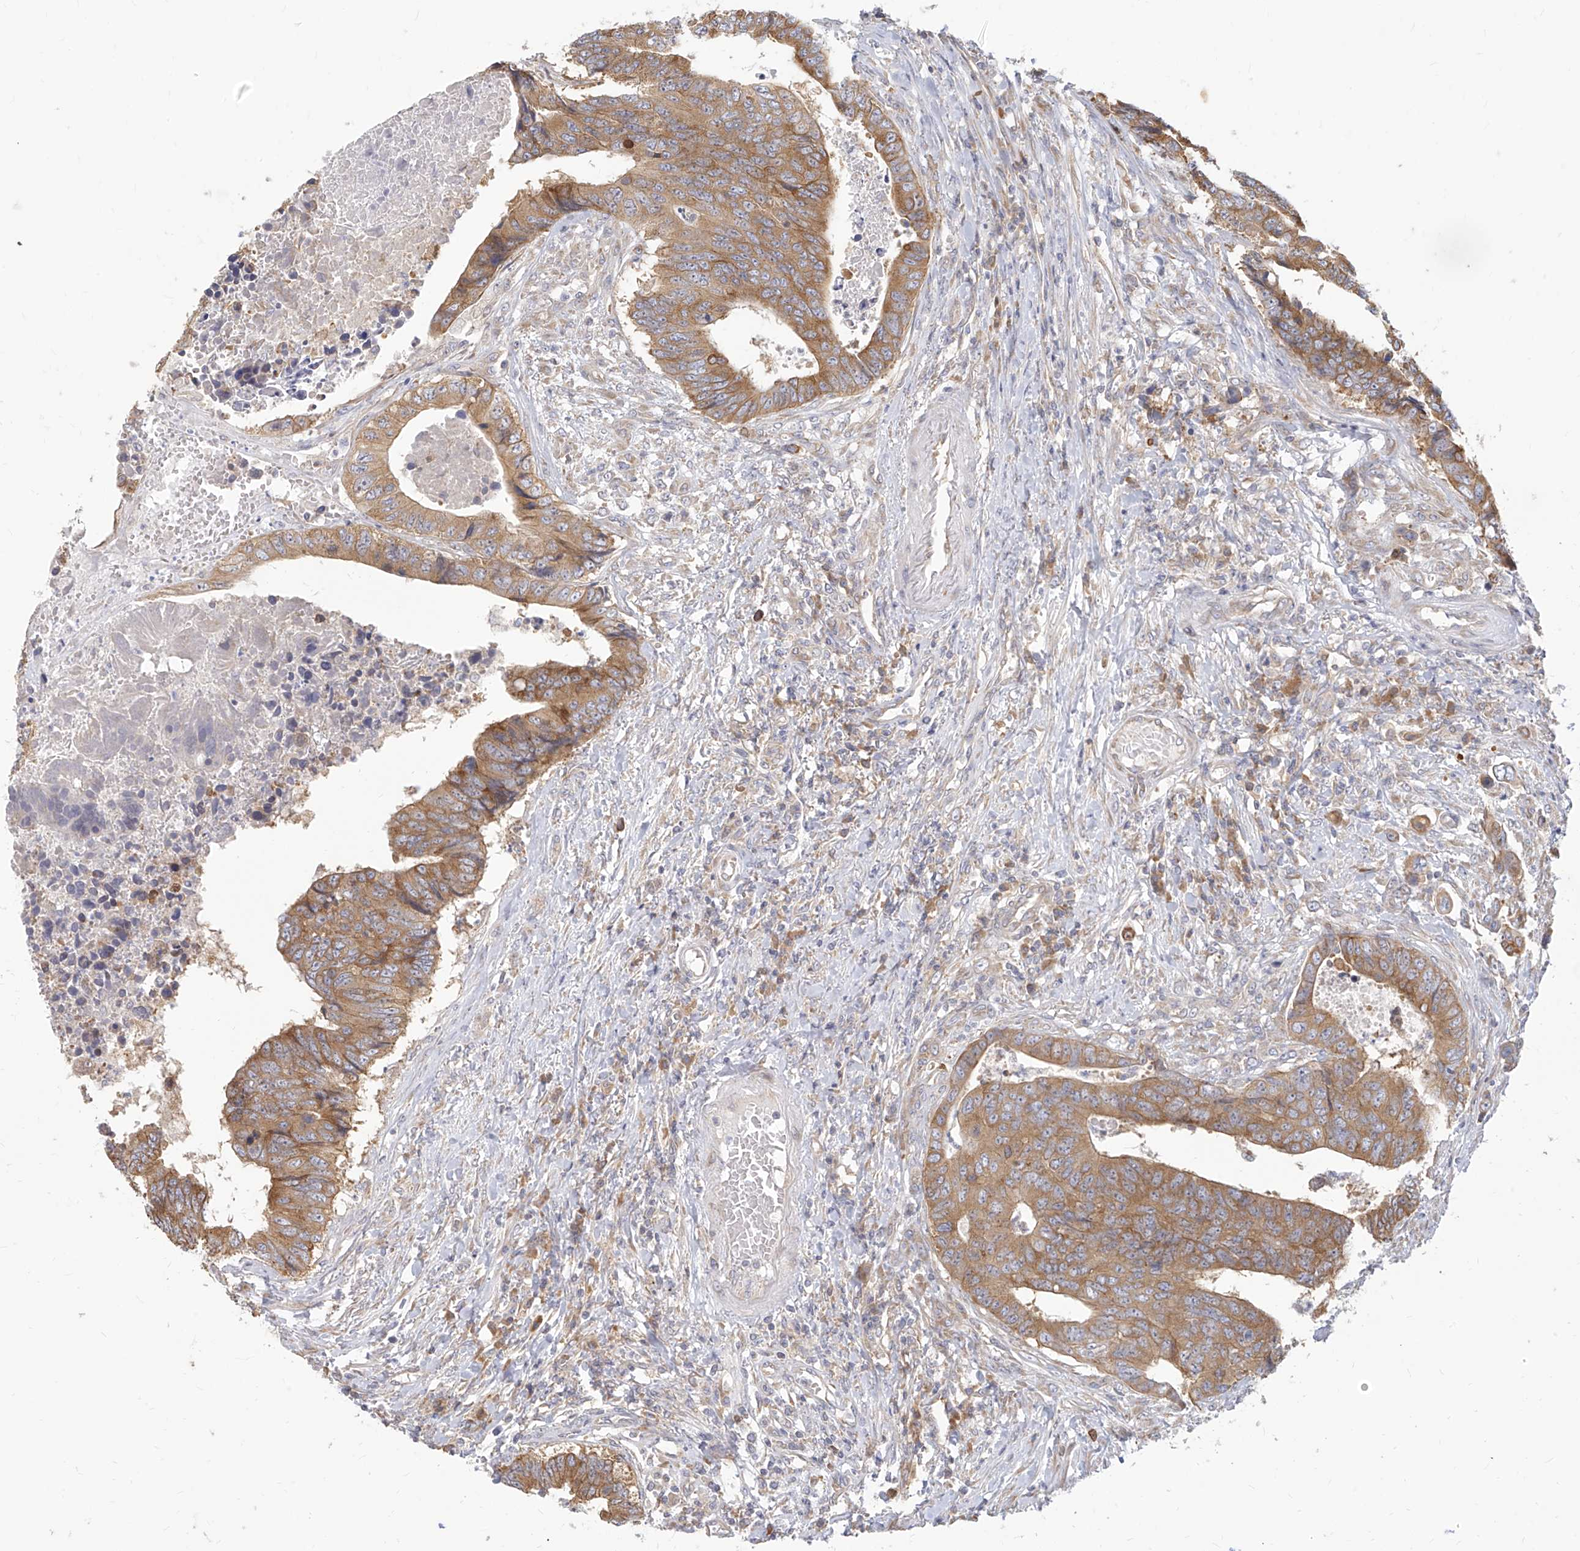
{"staining": {"intensity": "moderate", "quantity": ">75%", "location": "cytoplasmic/membranous"}, "tissue": "colorectal cancer", "cell_type": "Tumor cells", "image_type": "cancer", "snomed": [{"axis": "morphology", "description": "Adenocarcinoma, NOS"}, {"axis": "topography", "description": "Rectum"}], "caption": "Protein staining exhibits moderate cytoplasmic/membranous staining in approximately >75% of tumor cells in adenocarcinoma (colorectal).", "gene": "FAM83B", "patient": {"sex": "male", "age": 84}}